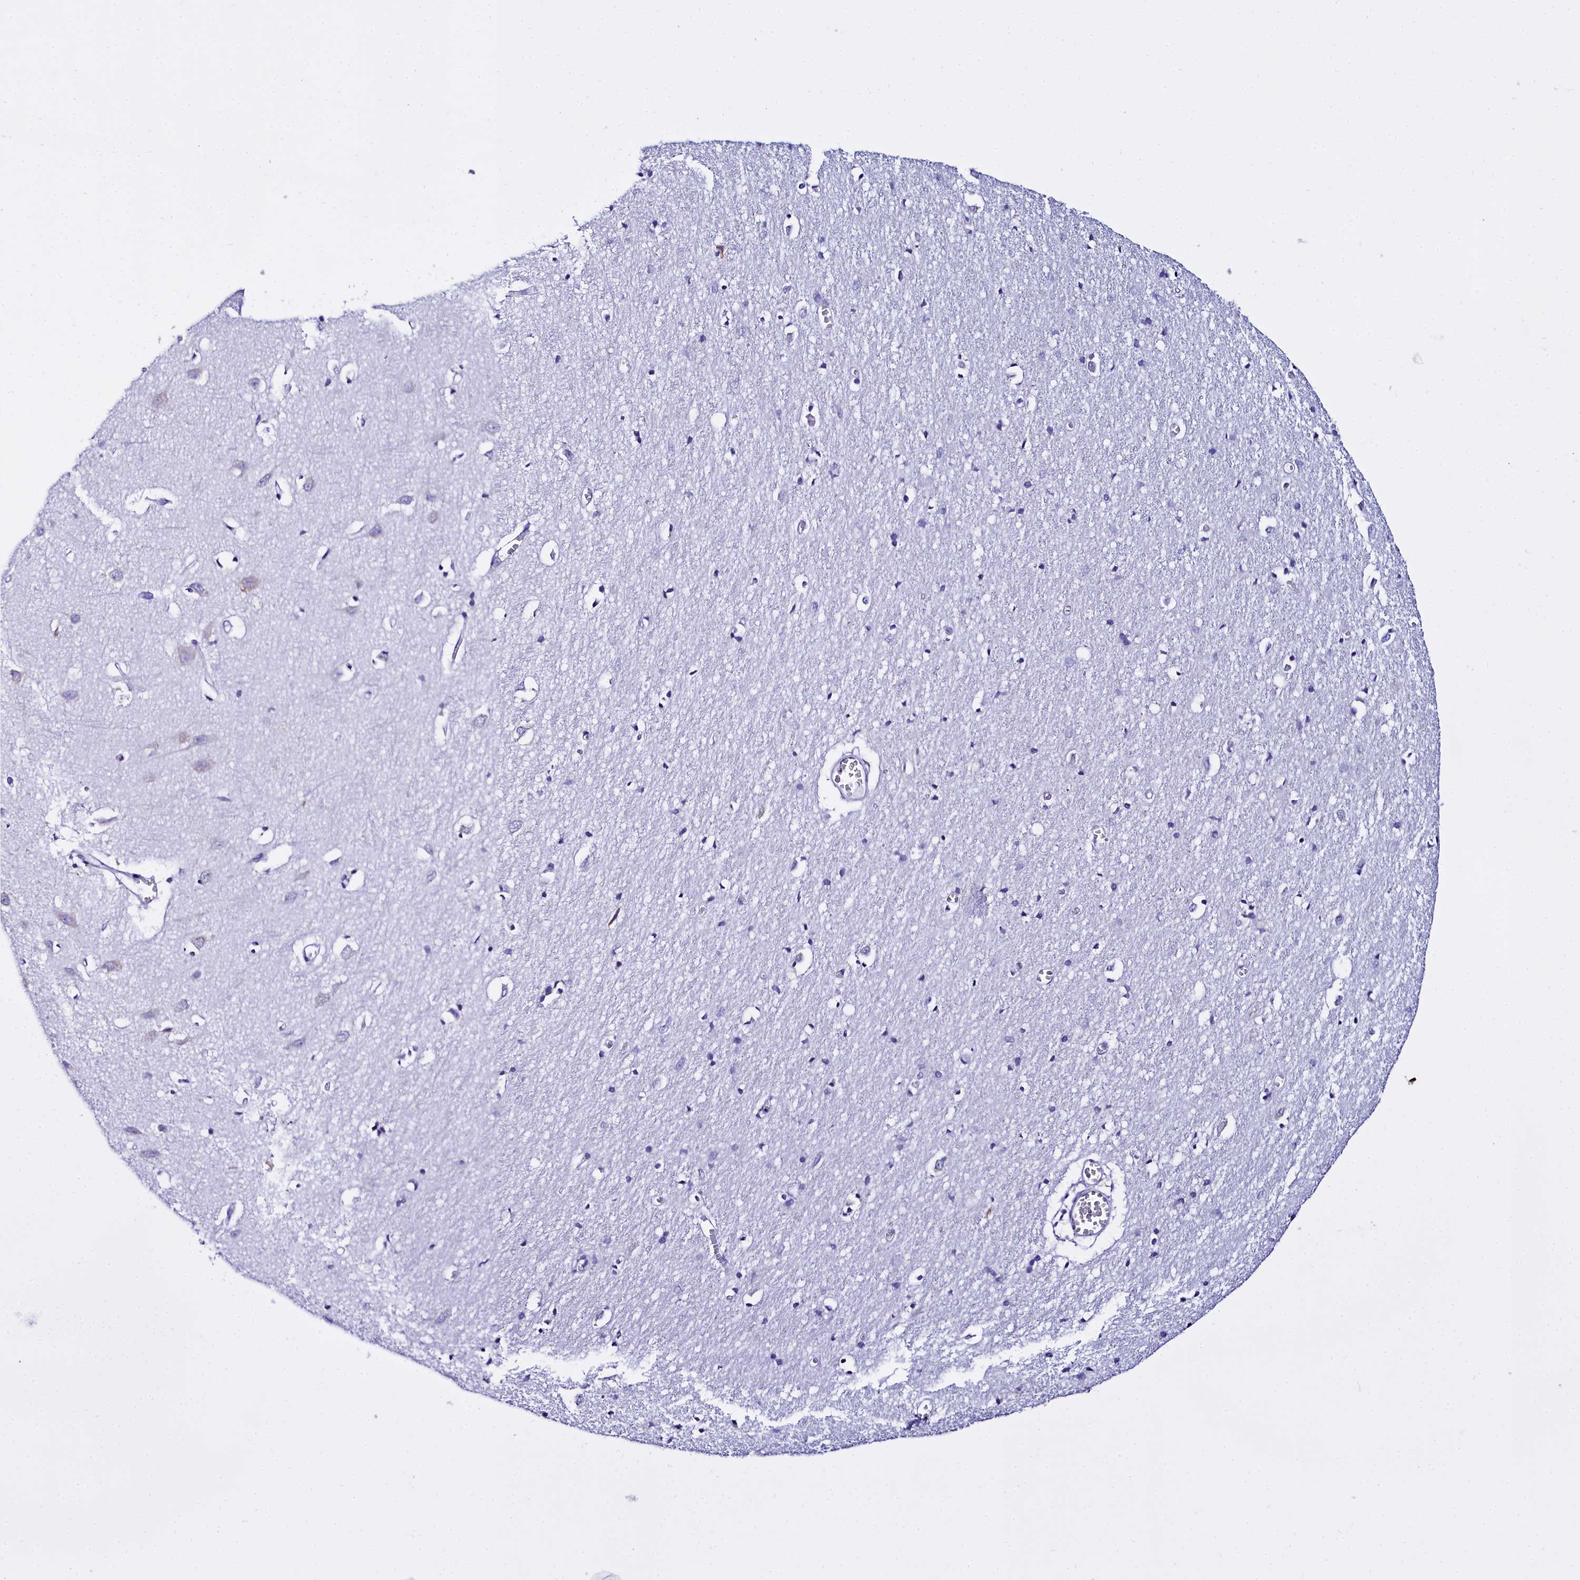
{"staining": {"intensity": "negative", "quantity": "none", "location": "none"}, "tissue": "cerebral cortex", "cell_type": "Endothelial cells", "image_type": "normal", "snomed": [{"axis": "morphology", "description": "Normal tissue, NOS"}, {"axis": "topography", "description": "Cerebral cortex"}], "caption": "Image shows no protein staining in endothelial cells of unremarkable cerebral cortex.", "gene": "TXNDC5", "patient": {"sex": "female", "age": 64}}